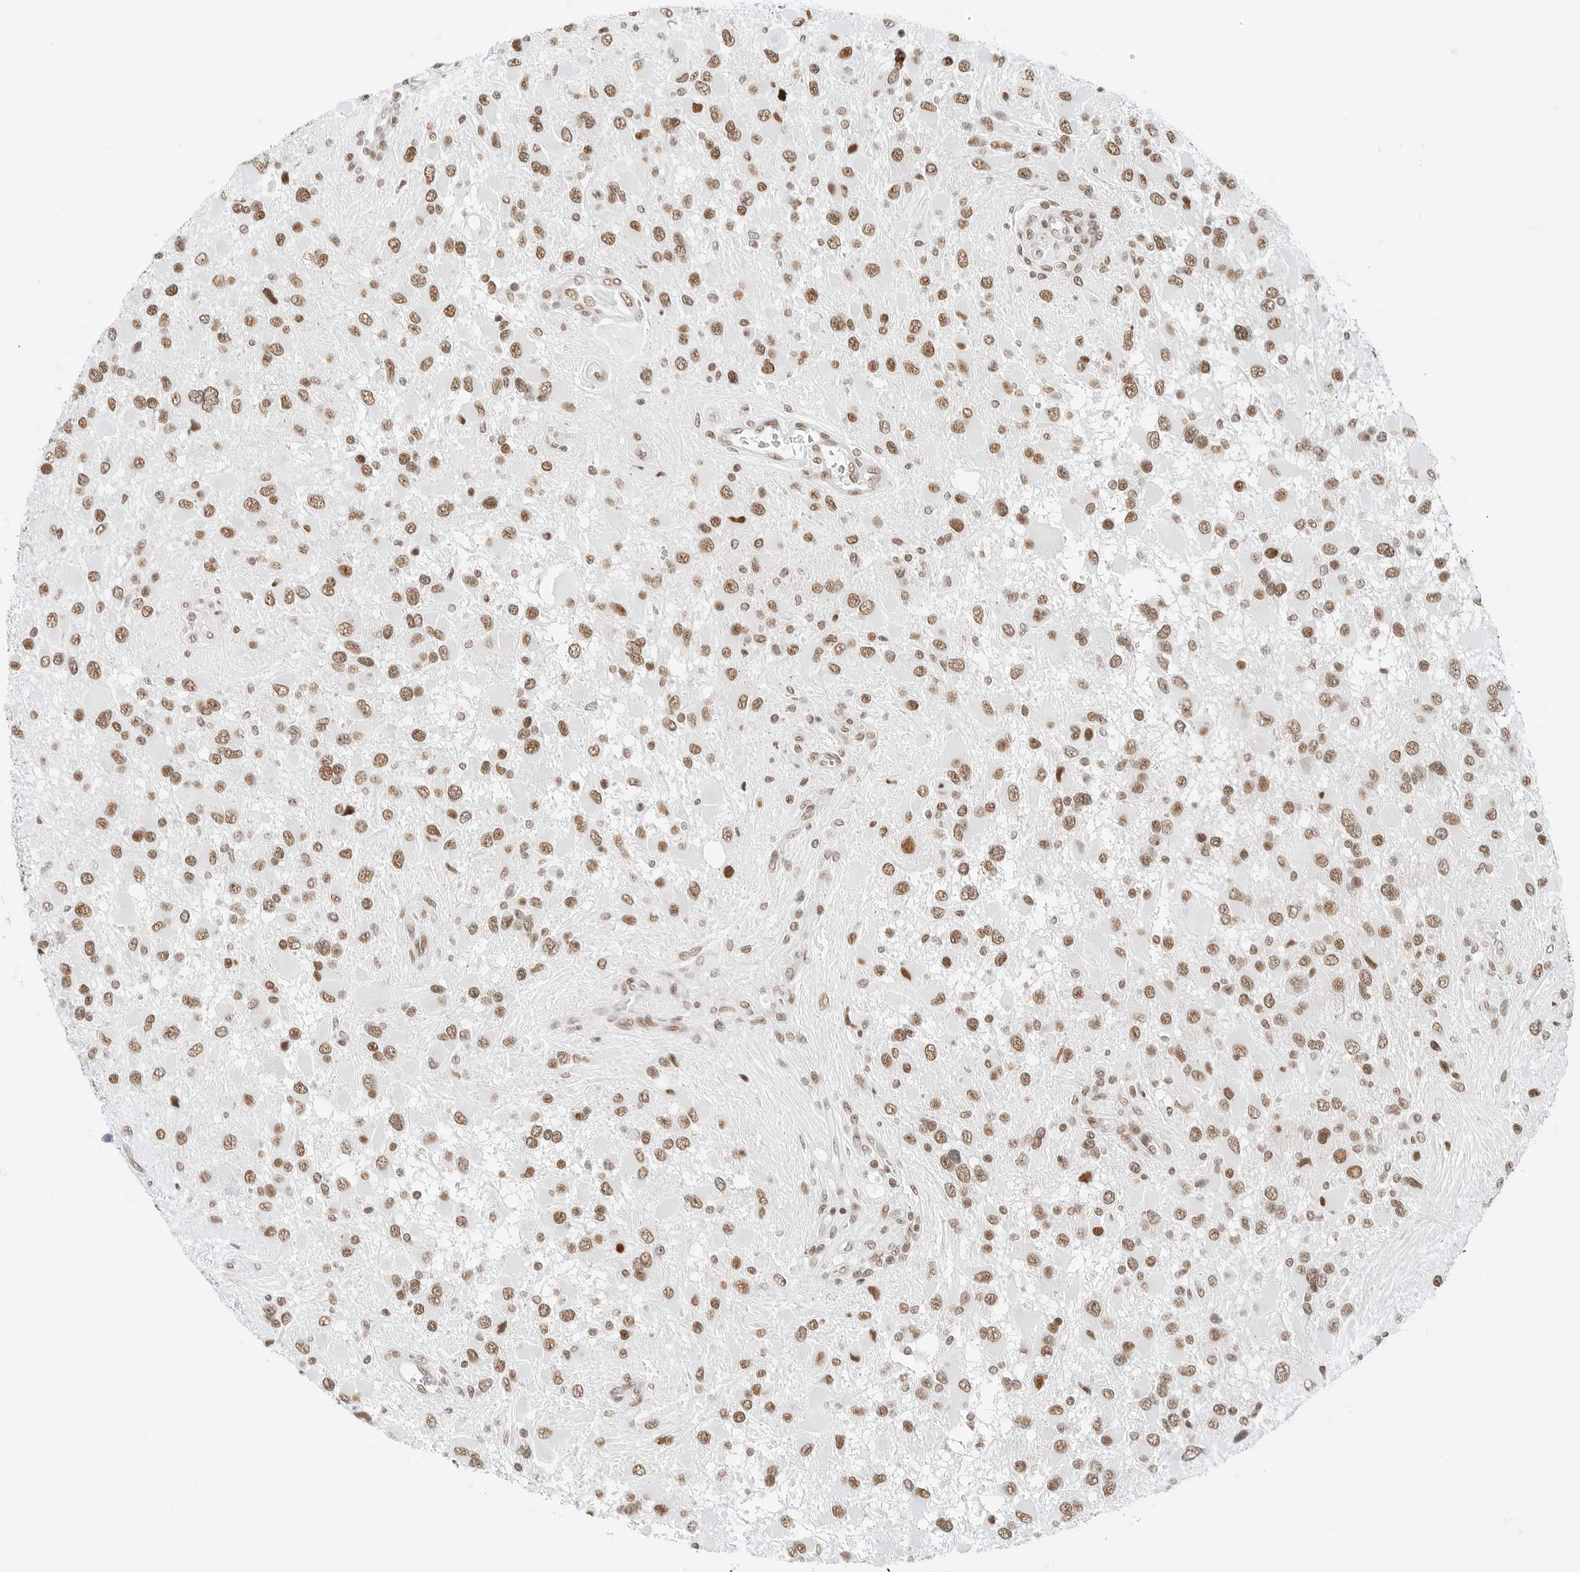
{"staining": {"intensity": "moderate", "quantity": ">75%", "location": "nuclear"}, "tissue": "glioma", "cell_type": "Tumor cells", "image_type": "cancer", "snomed": [{"axis": "morphology", "description": "Glioma, malignant, High grade"}, {"axis": "topography", "description": "Brain"}], "caption": "This is an image of immunohistochemistry staining of malignant glioma (high-grade), which shows moderate expression in the nuclear of tumor cells.", "gene": "CRTC2", "patient": {"sex": "male", "age": 53}}